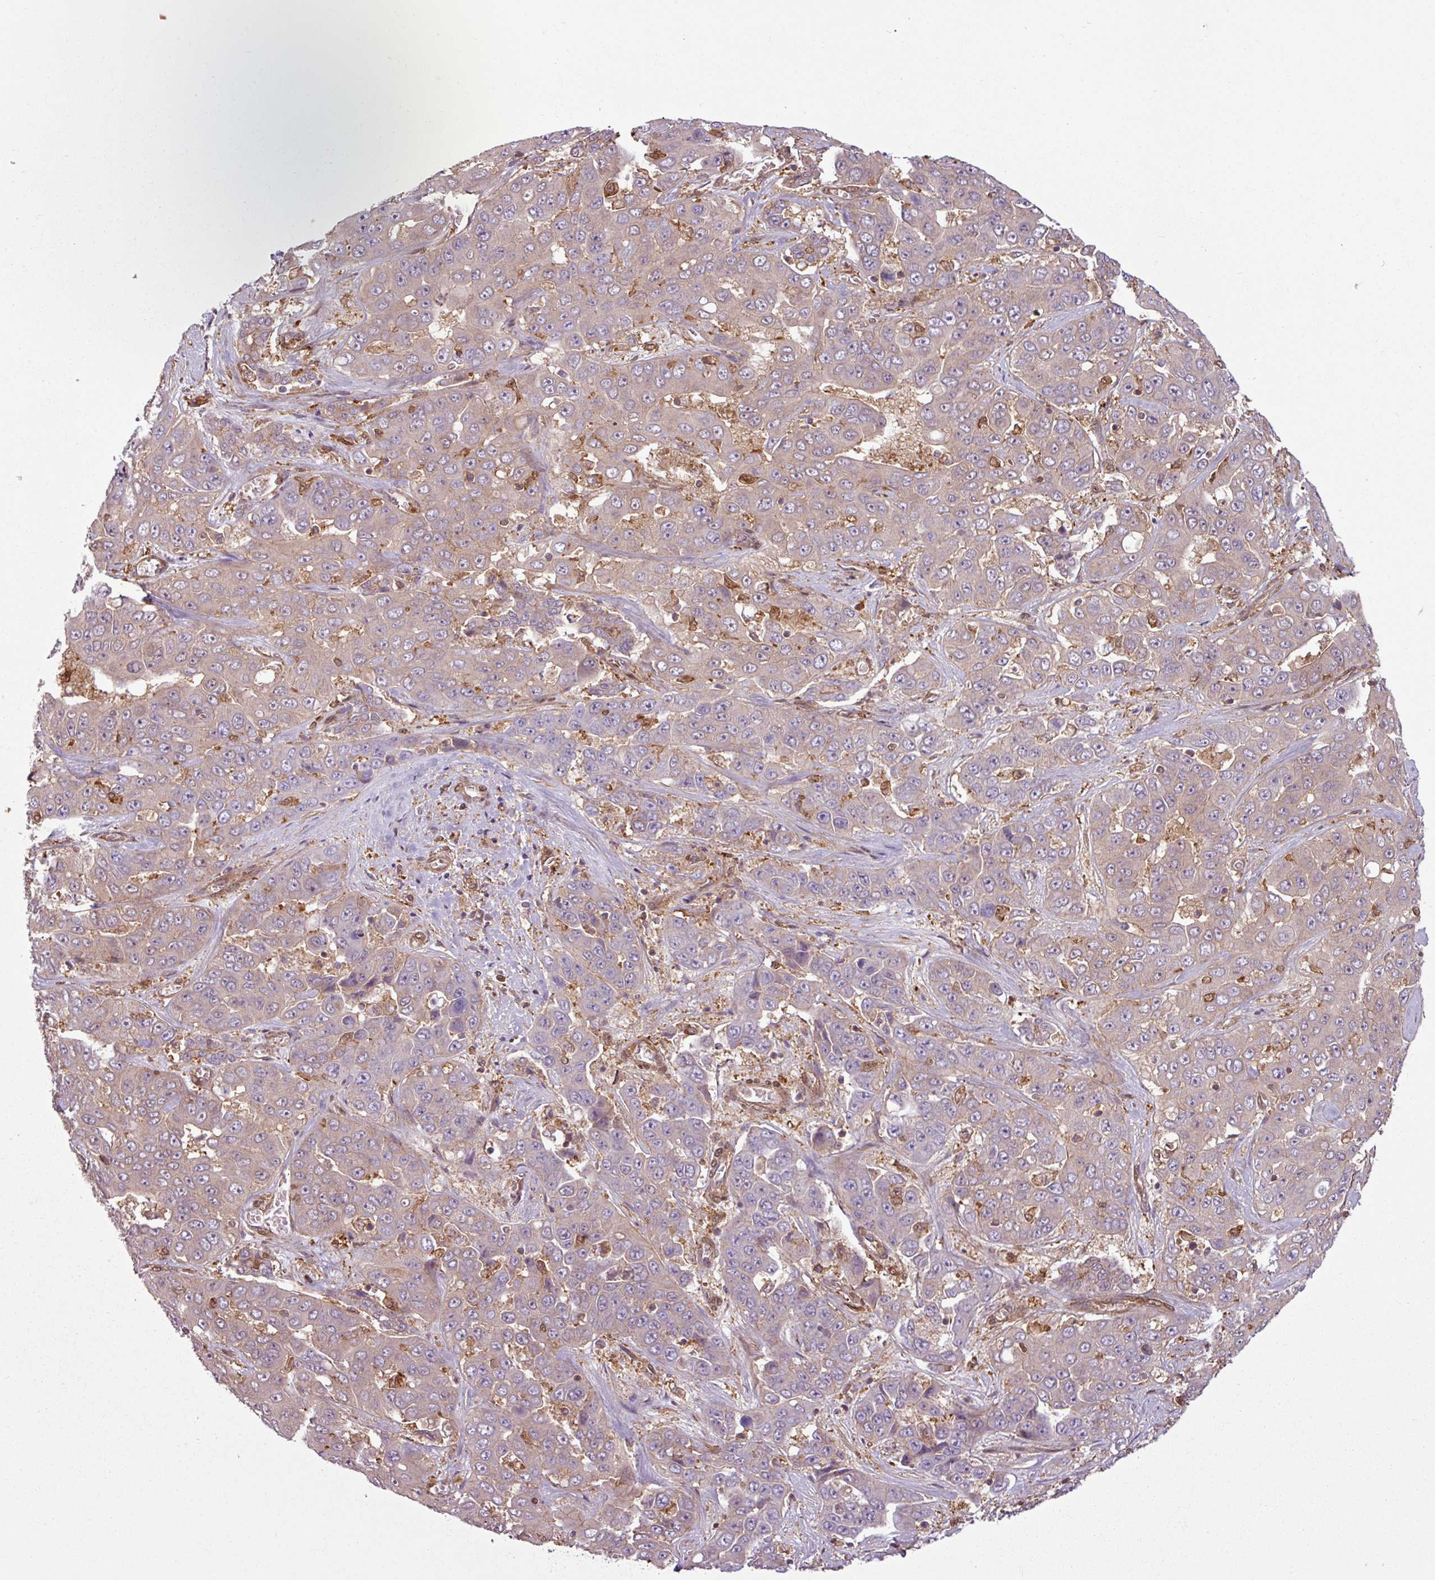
{"staining": {"intensity": "negative", "quantity": "none", "location": "none"}, "tissue": "liver cancer", "cell_type": "Tumor cells", "image_type": "cancer", "snomed": [{"axis": "morphology", "description": "Cholangiocarcinoma"}, {"axis": "topography", "description": "Liver"}], "caption": "Human liver cancer stained for a protein using immunohistochemistry displays no positivity in tumor cells.", "gene": "SH3BGRL", "patient": {"sex": "female", "age": 52}}